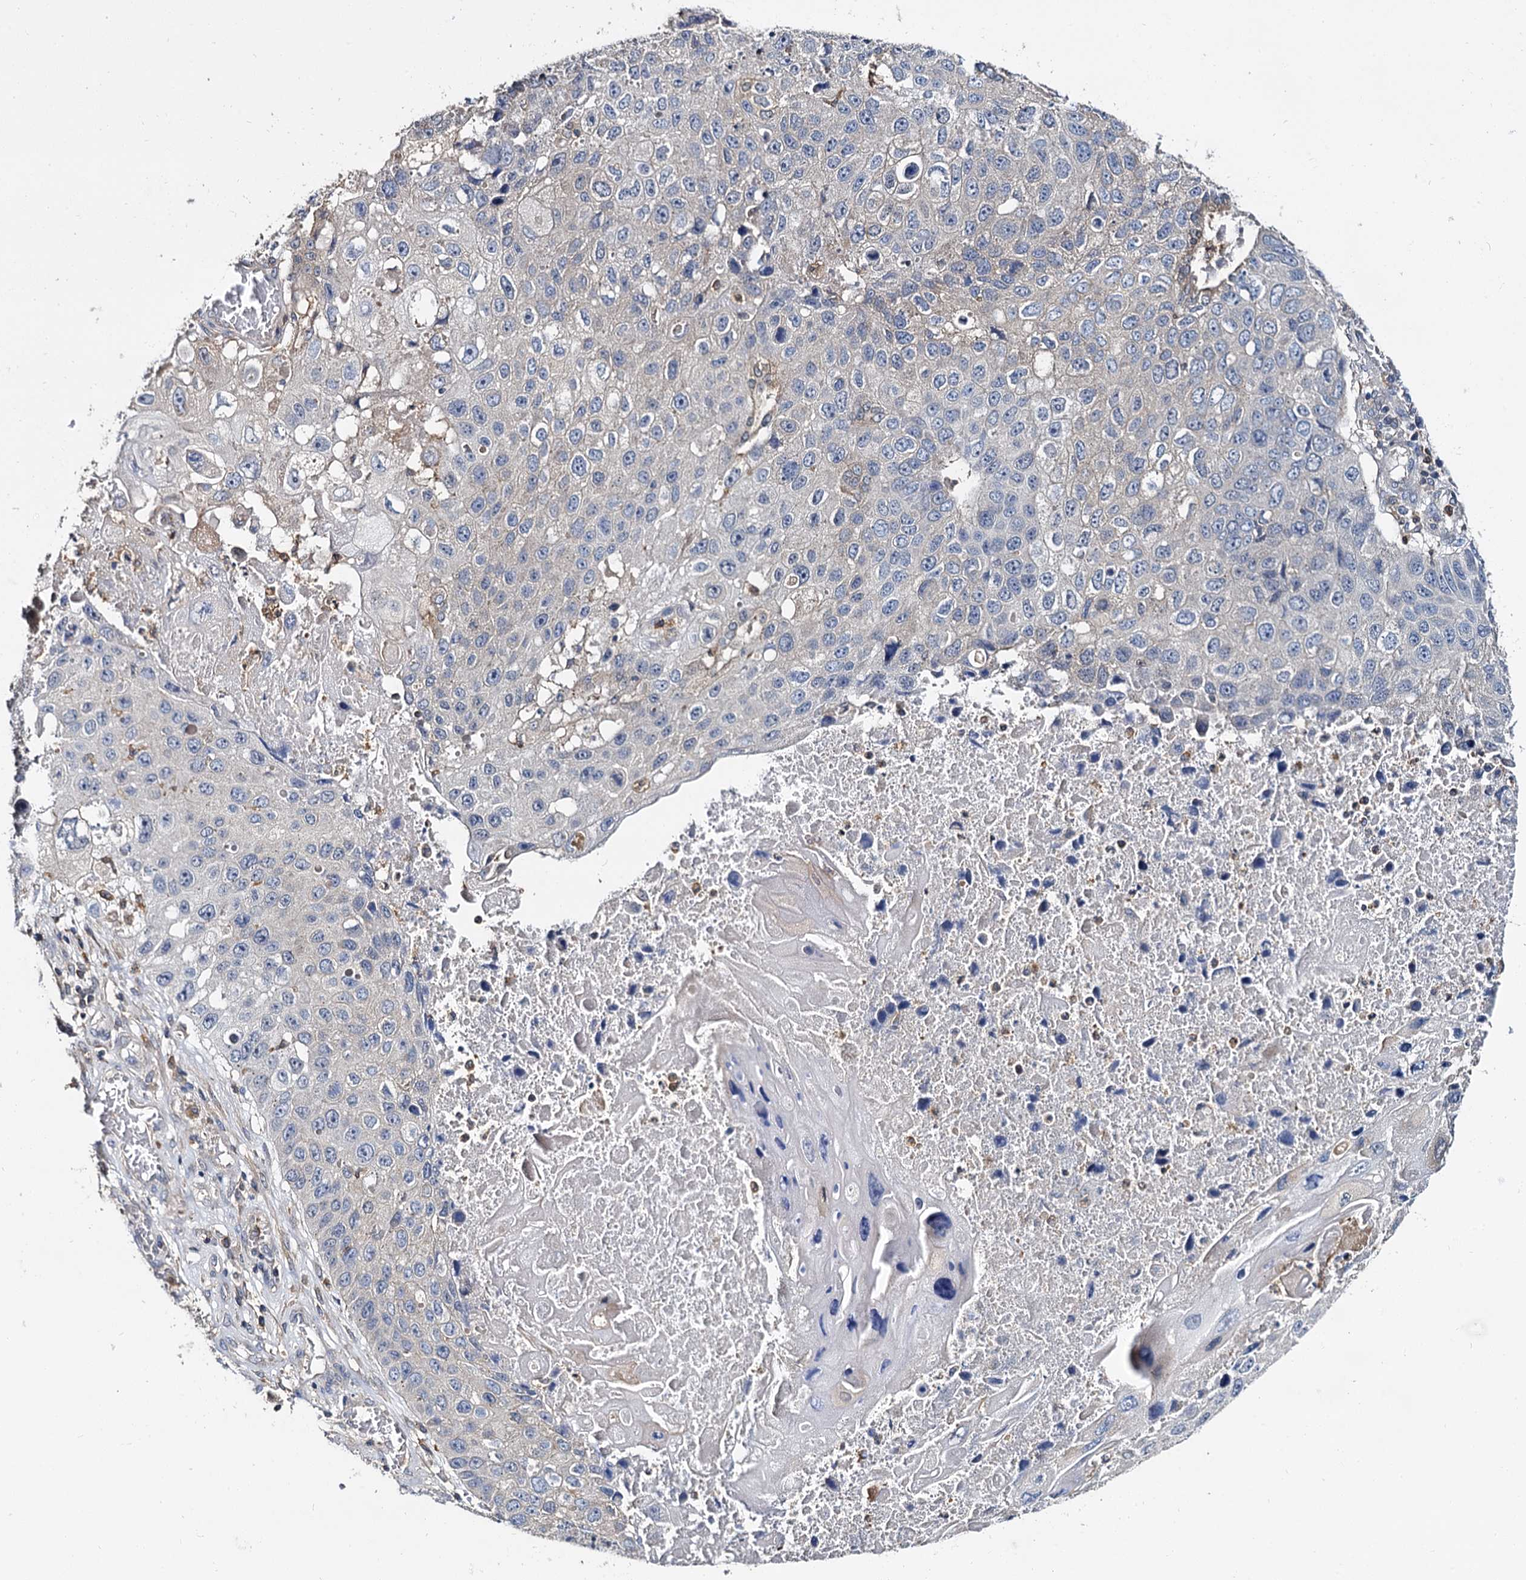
{"staining": {"intensity": "negative", "quantity": "none", "location": "none"}, "tissue": "lung cancer", "cell_type": "Tumor cells", "image_type": "cancer", "snomed": [{"axis": "morphology", "description": "Squamous cell carcinoma, NOS"}, {"axis": "topography", "description": "Lung"}], "caption": "Protein analysis of lung cancer demonstrates no significant staining in tumor cells.", "gene": "ANKRD13A", "patient": {"sex": "male", "age": 61}}